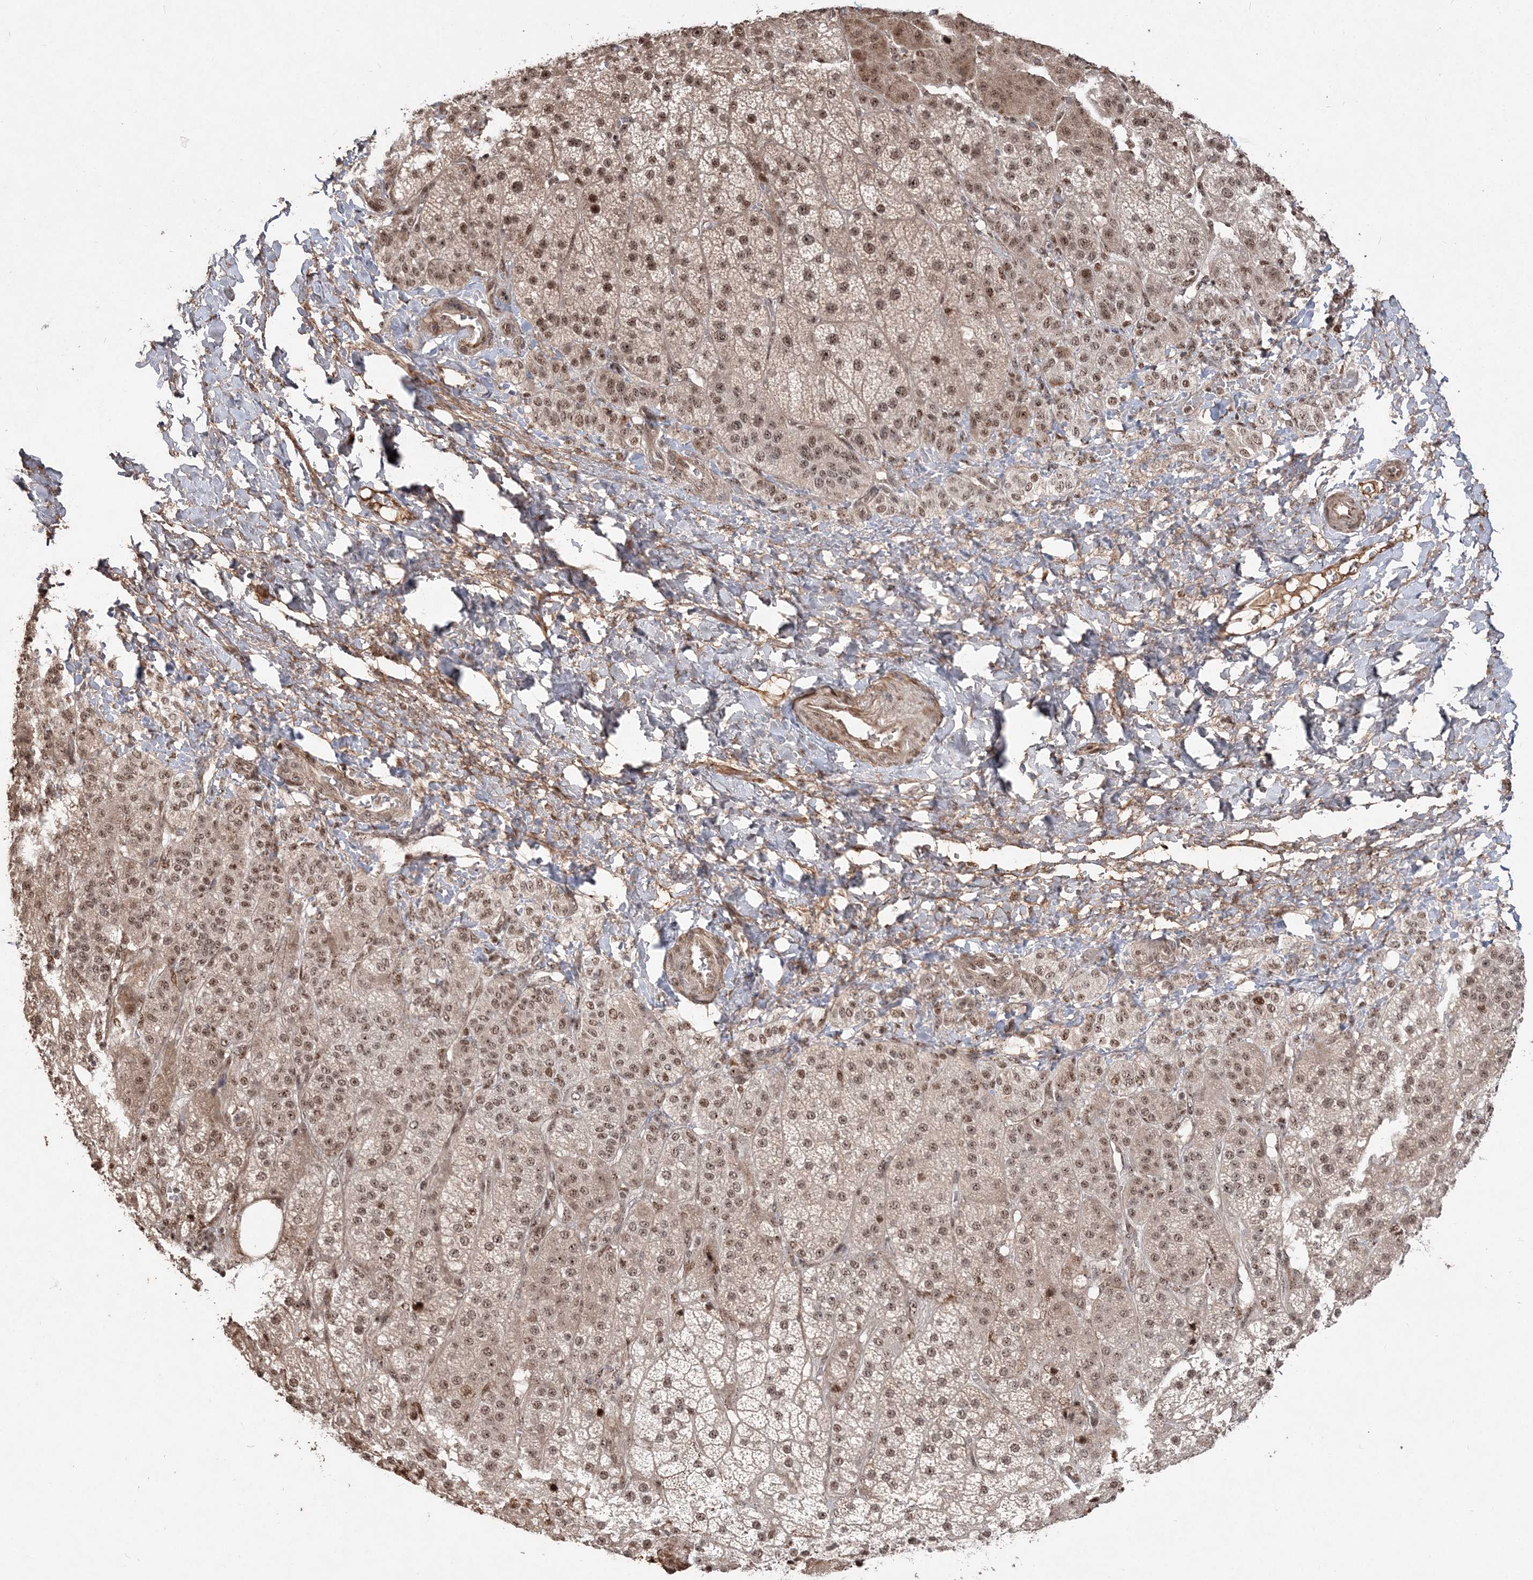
{"staining": {"intensity": "moderate", "quantity": ">75%", "location": "nuclear"}, "tissue": "adrenal gland", "cell_type": "Glandular cells", "image_type": "normal", "snomed": [{"axis": "morphology", "description": "Normal tissue, NOS"}, {"axis": "topography", "description": "Adrenal gland"}], "caption": "Adrenal gland was stained to show a protein in brown. There is medium levels of moderate nuclear positivity in about >75% of glandular cells.", "gene": "RBM17", "patient": {"sex": "female", "age": 57}}